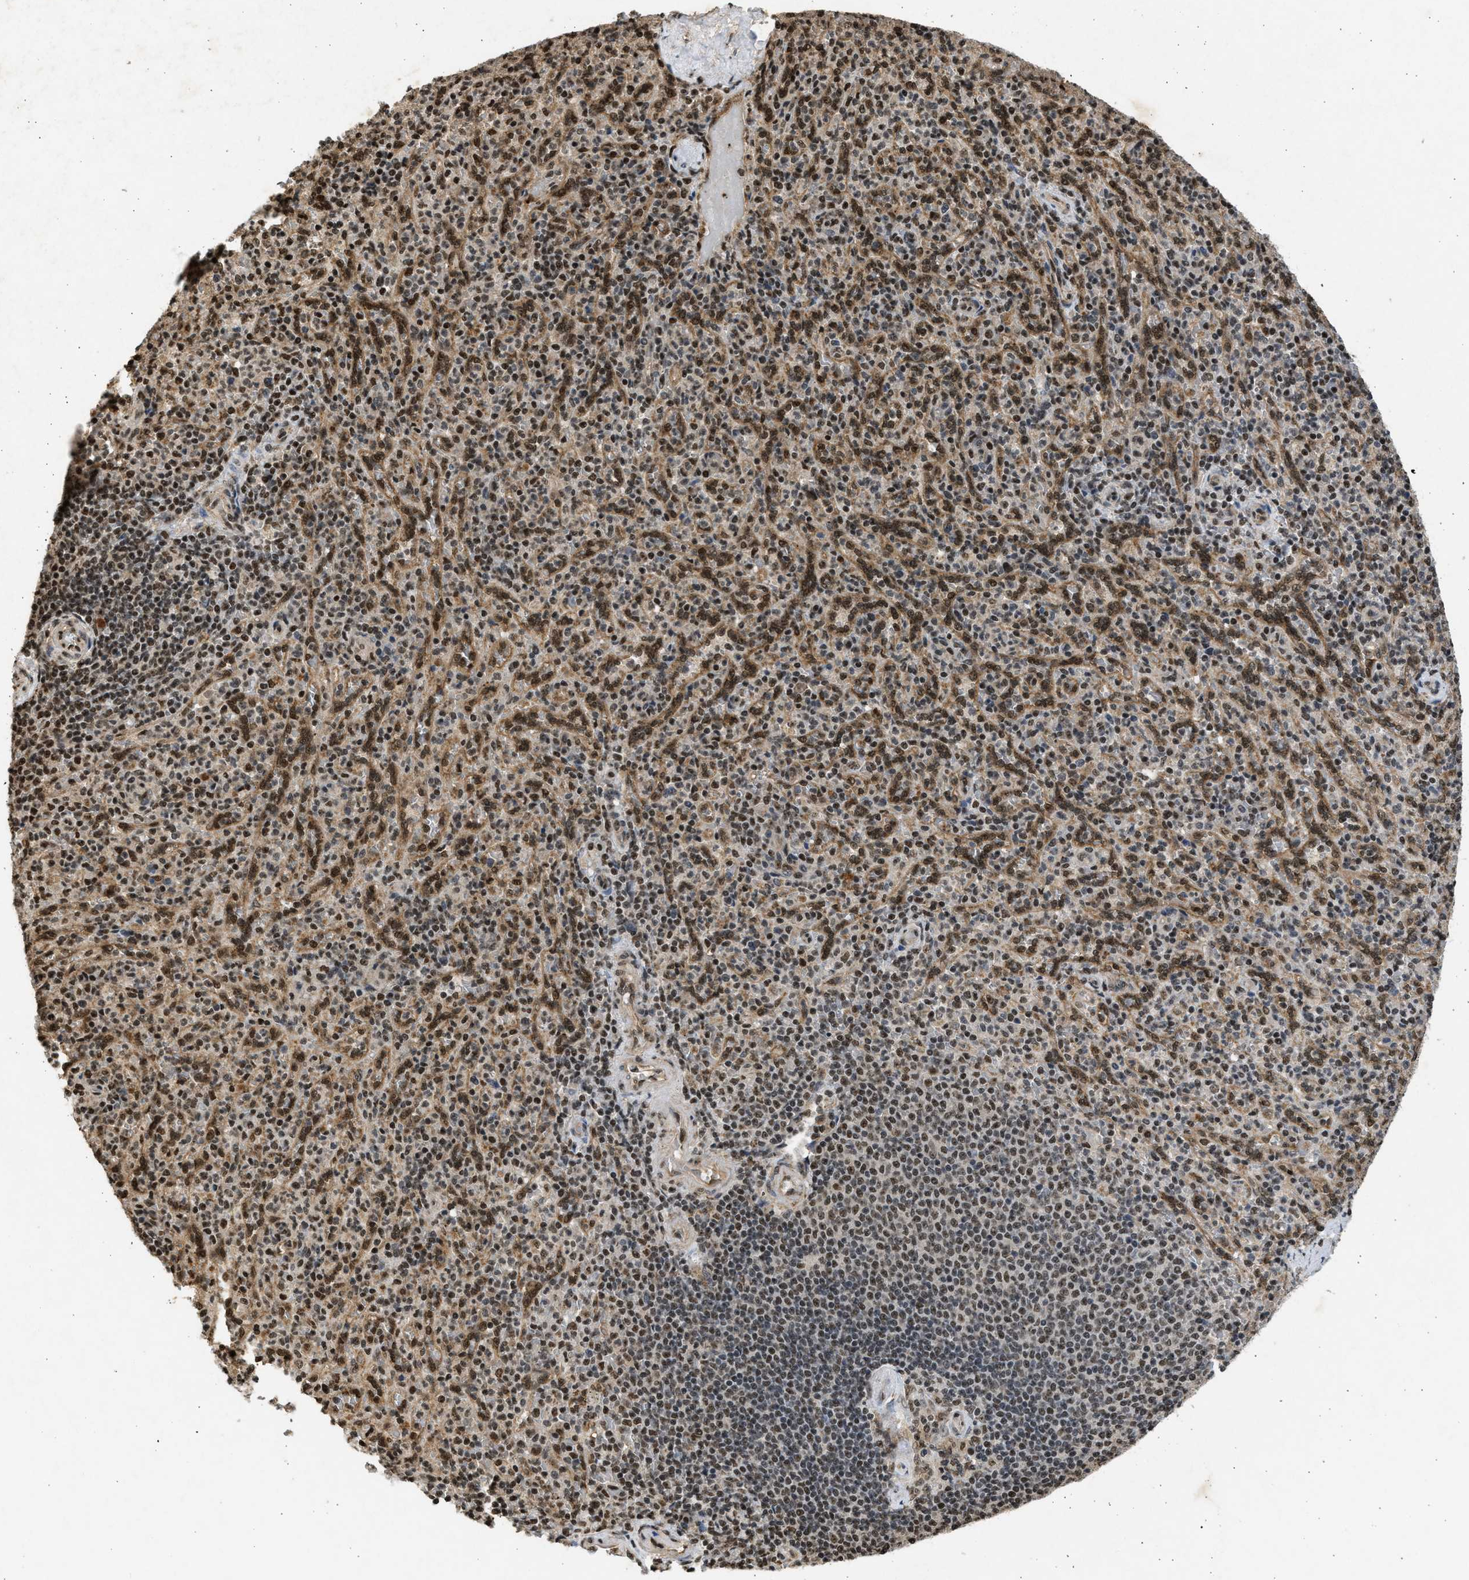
{"staining": {"intensity": "moderate", "quantity": ">75%", "location": "nuclear"}, "tissue": "spleen", "cell_type": "Cells in red pulp", "image_type": "normal", "snomed": [{"axis": "morphology", "description": "Normal tissue, NOS"}, {"axis": "topography", "description": "Spleen"}], "caption": "The histopathology image displays a brown stain indicating the presence of a protein in the nuclear of cells in red pulp in spleen.", "gene": "TFDP2", "patient": {"sex": "male", "age": 36}}